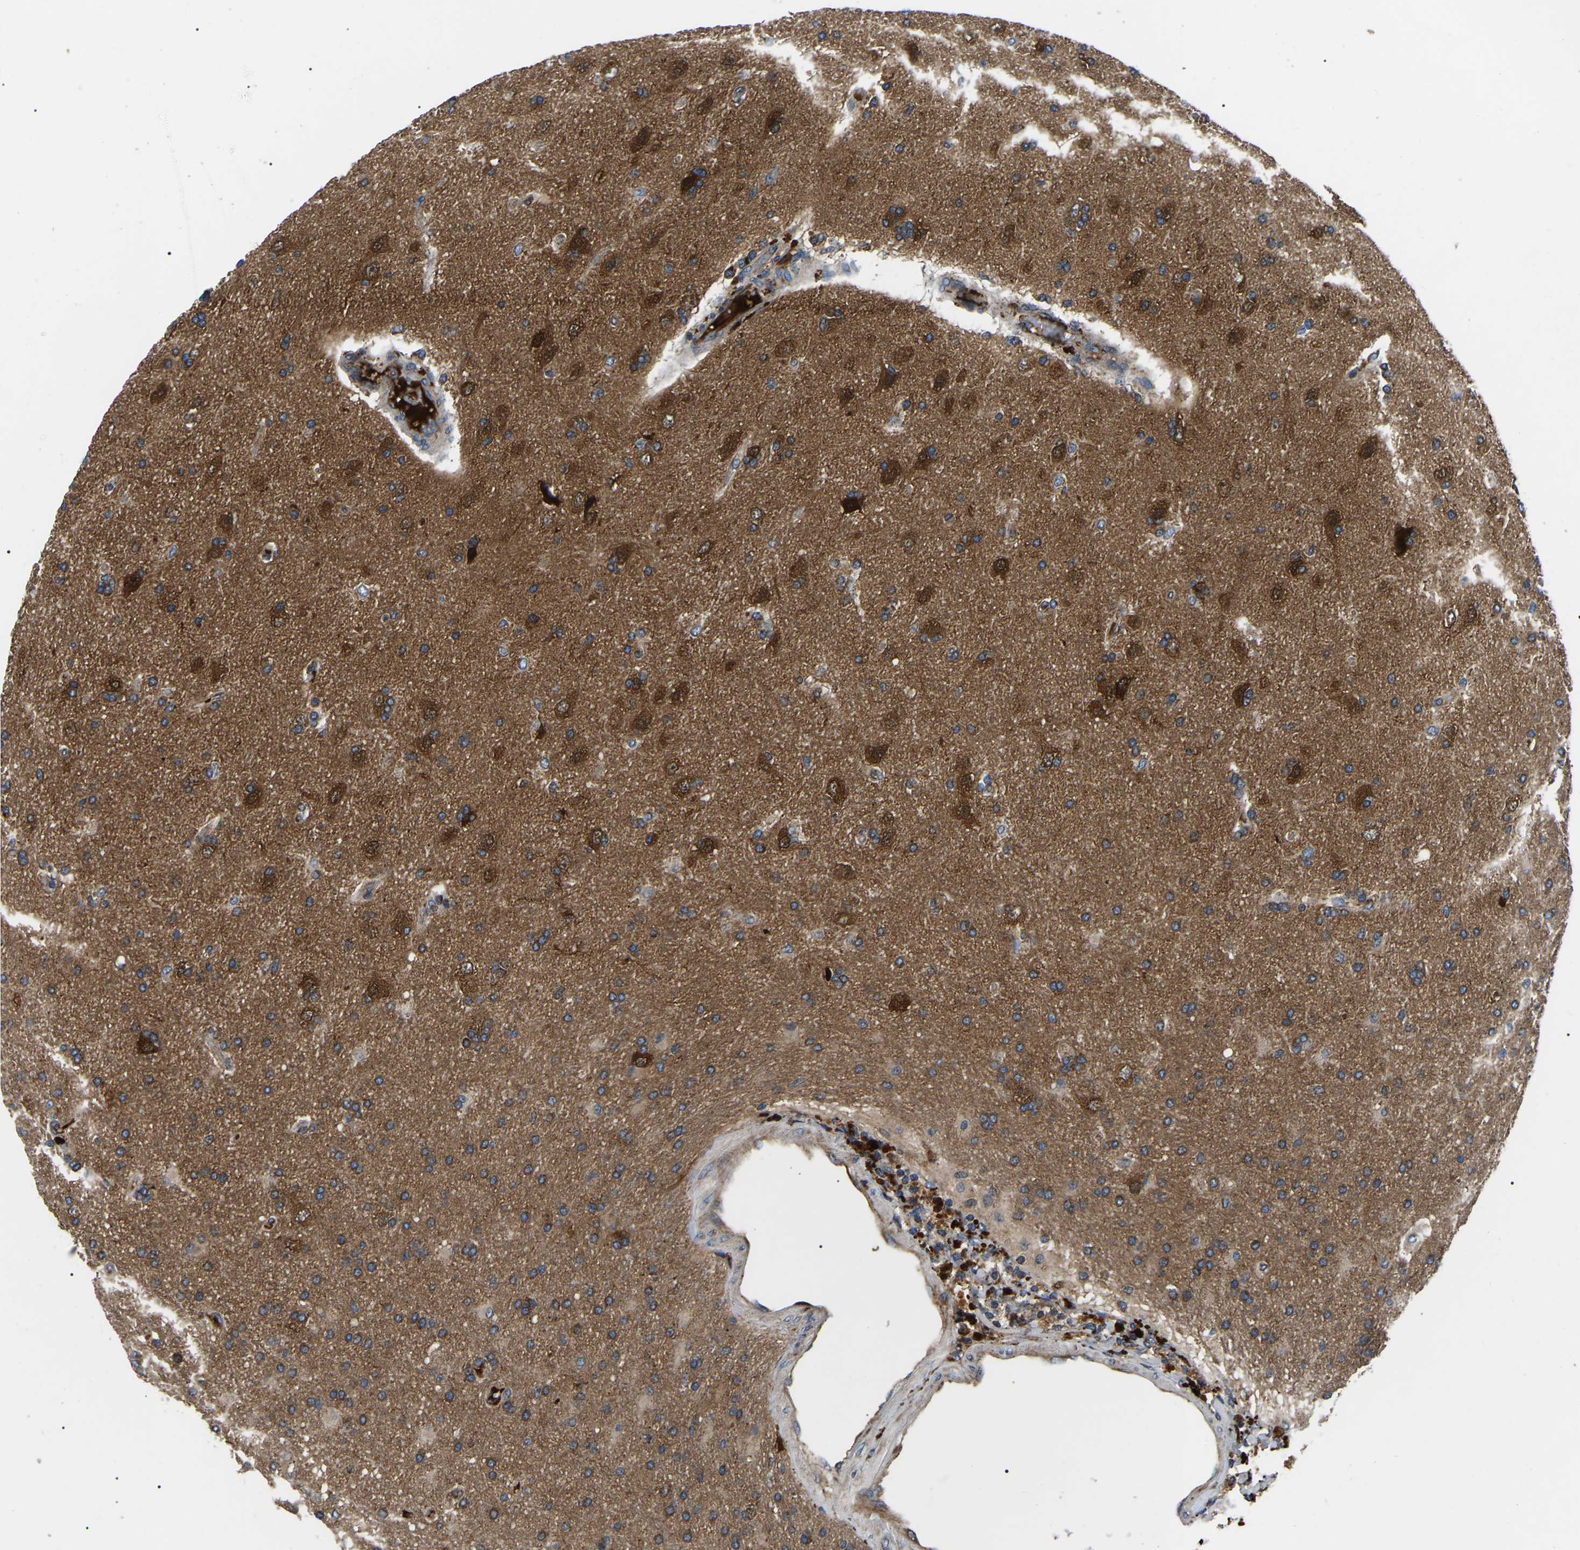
{"staining": {"intensity": "moderate", "quantity": ">75%", "location": "cytoplasmic/membranous"}, "tissue": "glioma", "cell_type": "Tumor cells", "image_type": "cancer", "snomed": [{"axis": "morphology", "description": "Glioma, malignant, High grade"}, {"axis": "topography", "description": "Brain"}], "caption": "The immunohistochemical stain highlights moderate cytoplasmic/membranous positivity in tumor cells of malignant glioma (high-grade) tissue. (DAB IHC, brown staining for protein, blue staining for nuclei).", "gene": "PPM1E", "patient": {"sex": "male", "age": 72}}